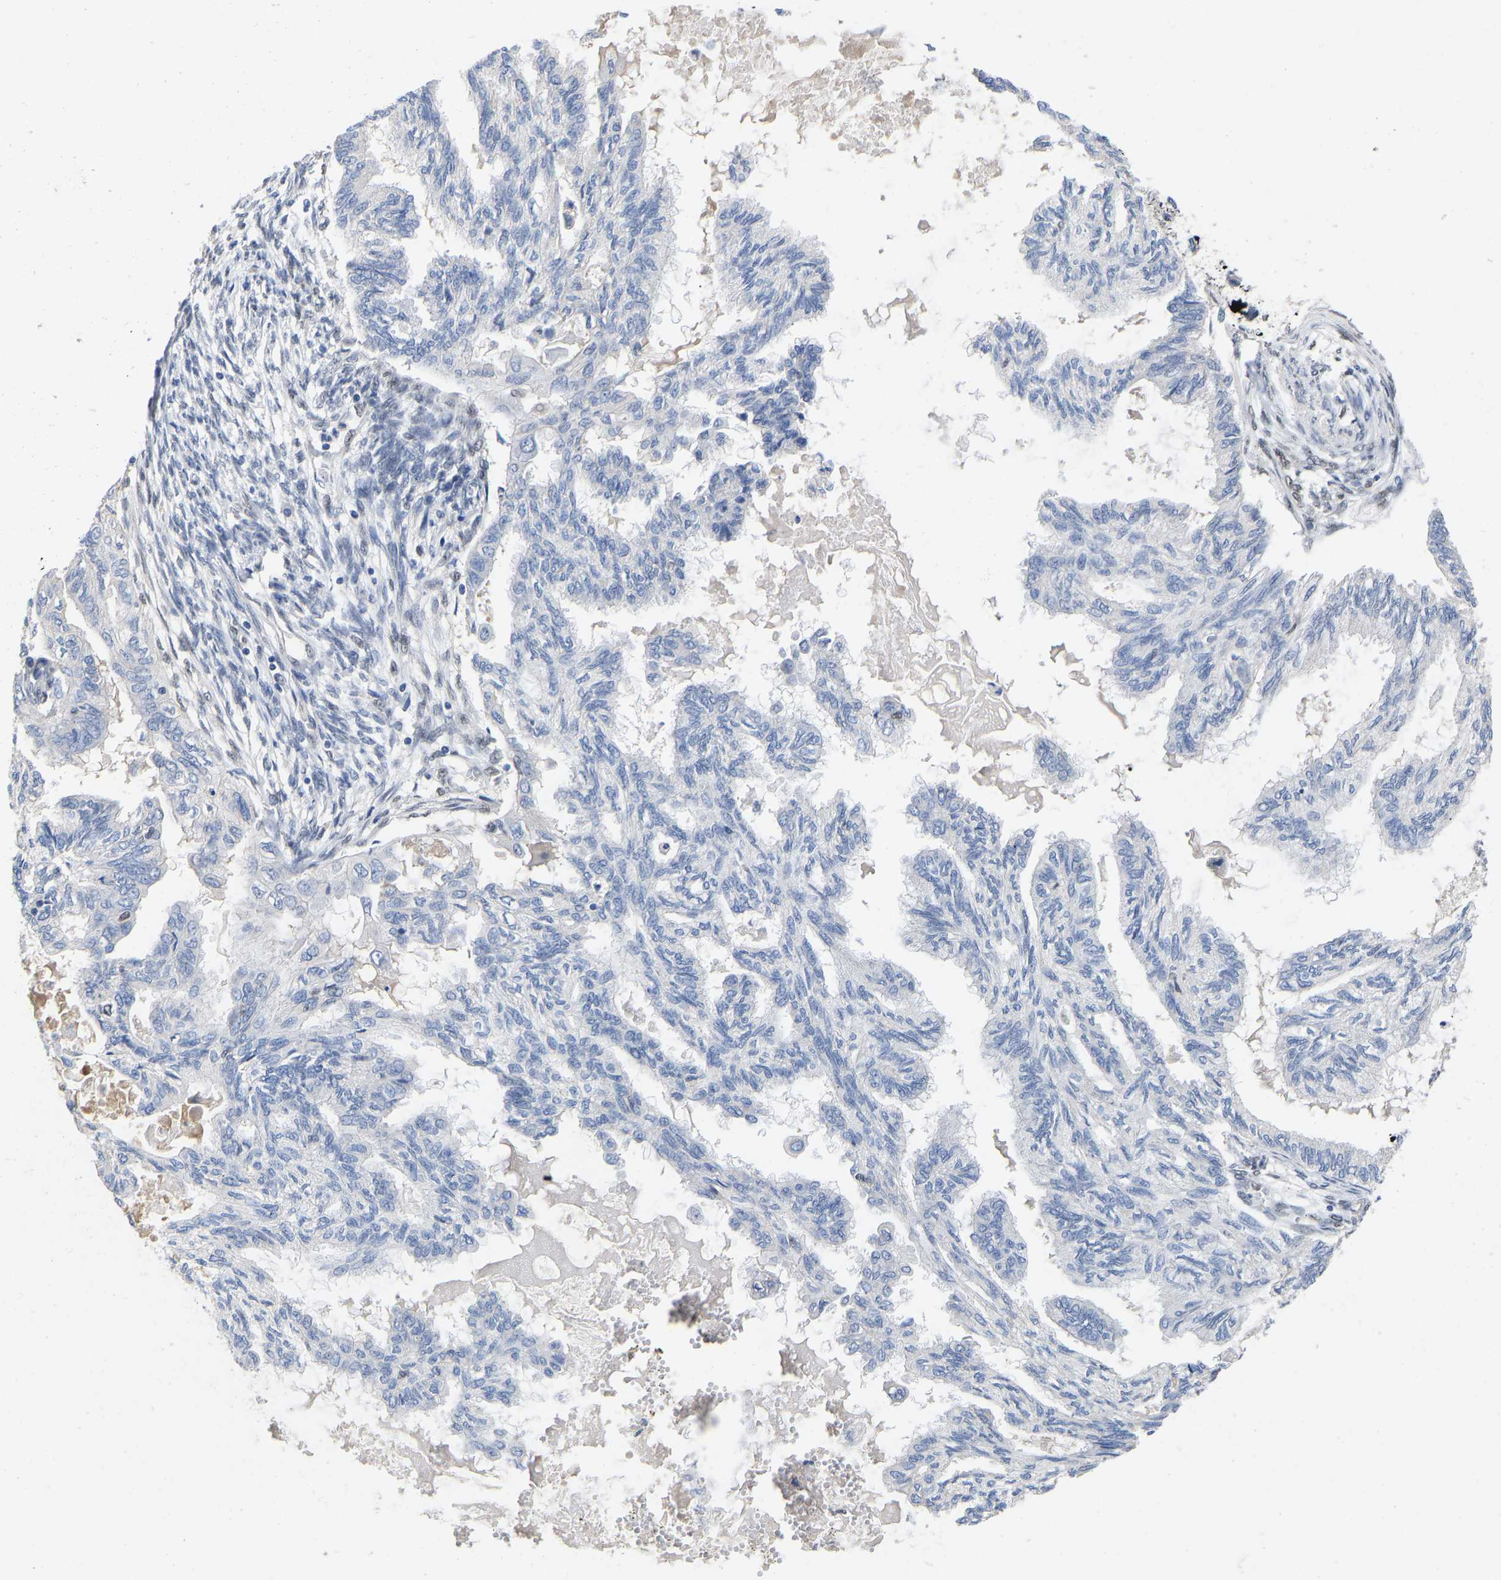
{"staining": {"intensity": "negative", "quantity": "none", "location": "none"}, "tissue": "cervical cancer", "cell_type": "Tumor cells", "image_type": "cancer", "snomed": [{"axis": "morphology", "description": "Normal tissue, NOS"}, {"axis": "morphology", "description": "Adenocarcinoma, NOS"}, {"axis": "topography", "description": "Cervix"}, {"axis": "topography", "description": "Endometrium"}], "caption": "DAB immunohistochemical staining of cervical cancer reveals no significant staining in tumor cells.", "gene": "QKI", "patient": {"sex": "female", "age": 86}}